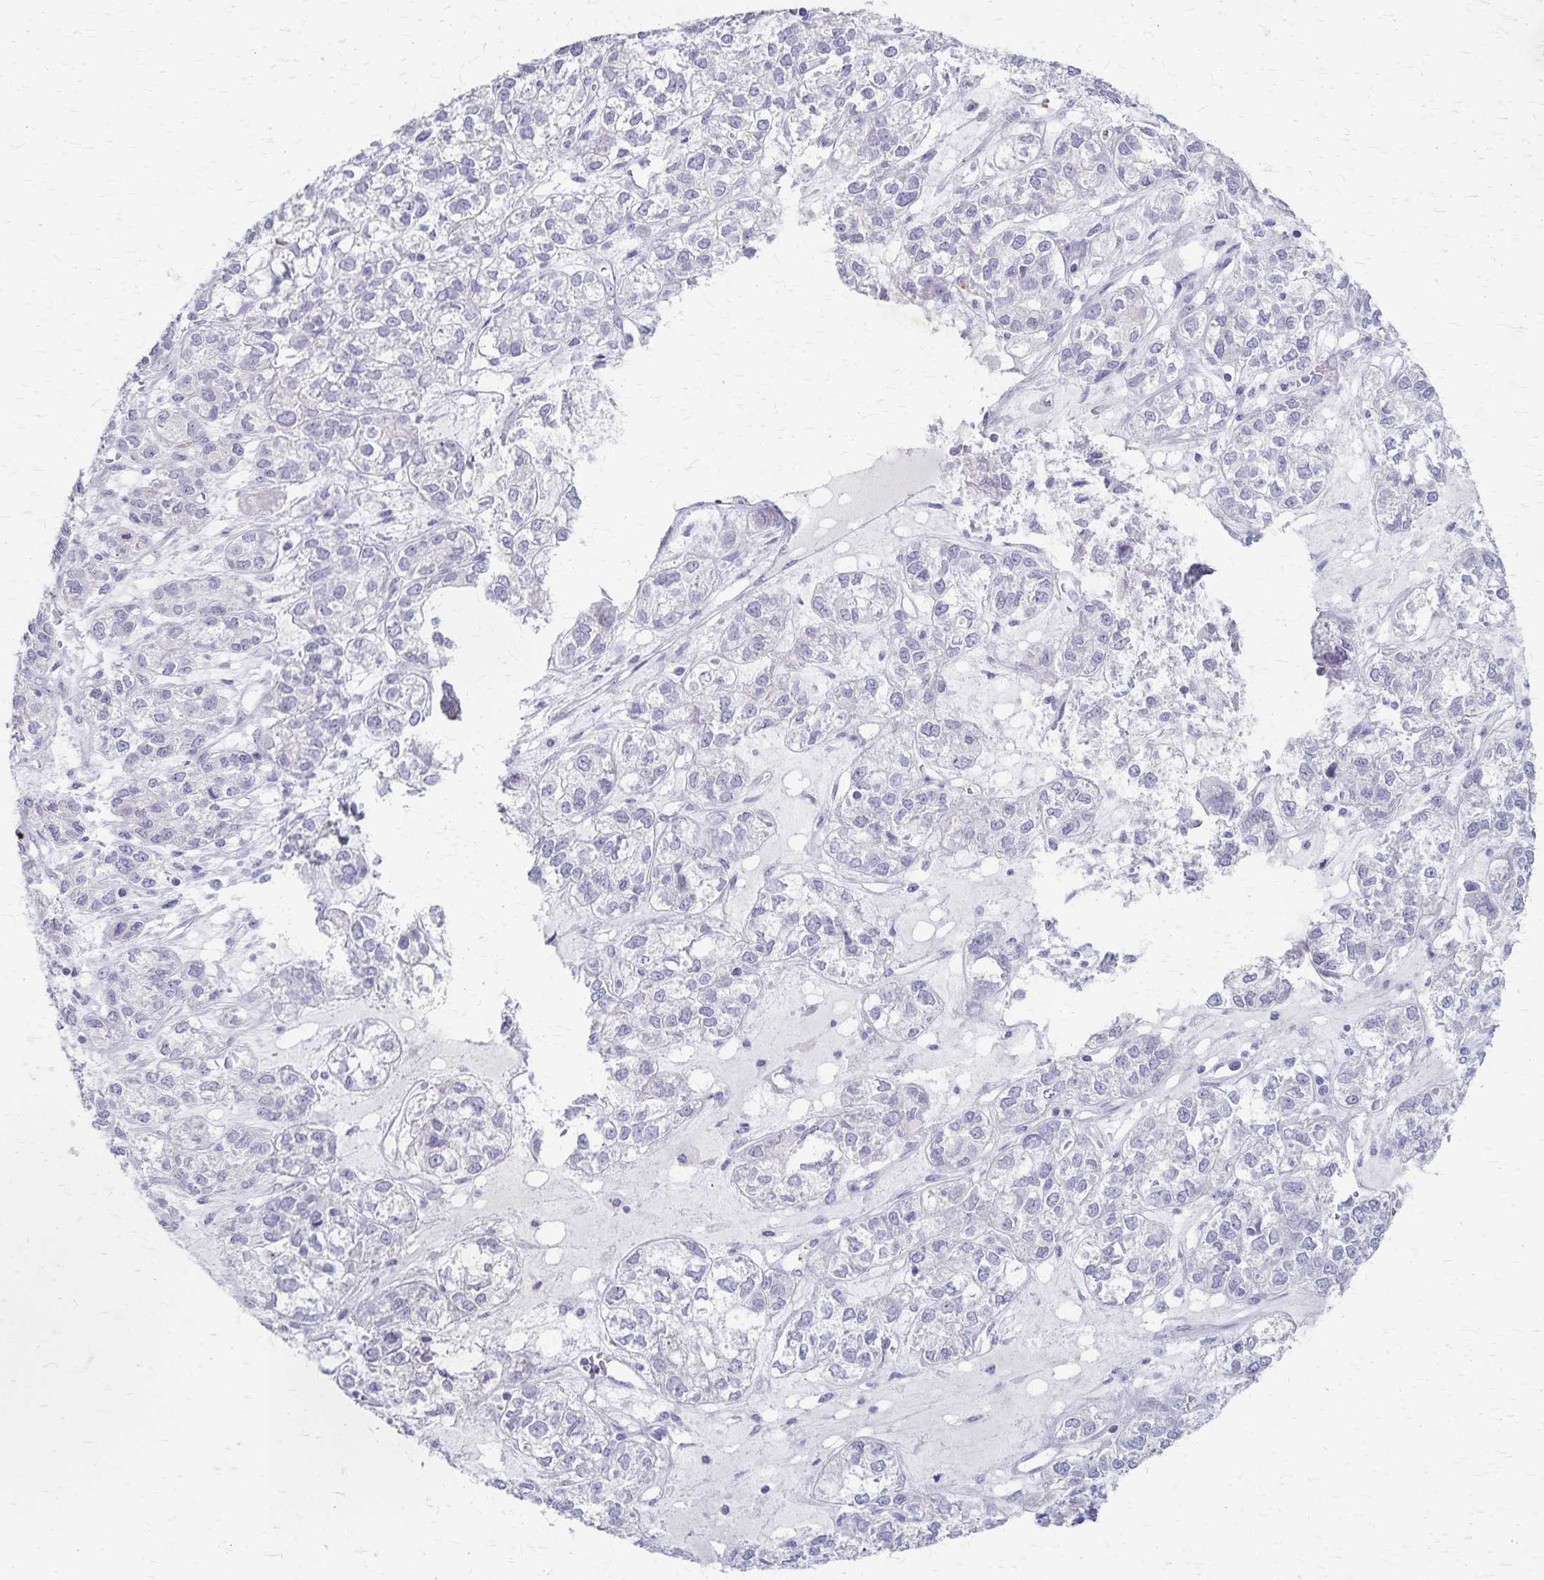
{"staining": {"intensity": "negative", "quantity": "none", "location": "none"}, "tissue": "ovarian cancer", "cell_type": "Tumor cells", "image_type": "cancer", "snomed": [{"axis": "morphology", "description": "Carcinoma, endometroid"}, {"axis": "topography", "description": "Ovary"}], "caption": "An immunohistochemistry image of ovarian endometroid carcinoma is shown. There is no staining in tumor cells of ovarian endometroid carcinoma.", "gene": "RASL10B", "patient": {"sex": "female", "age": 64}}